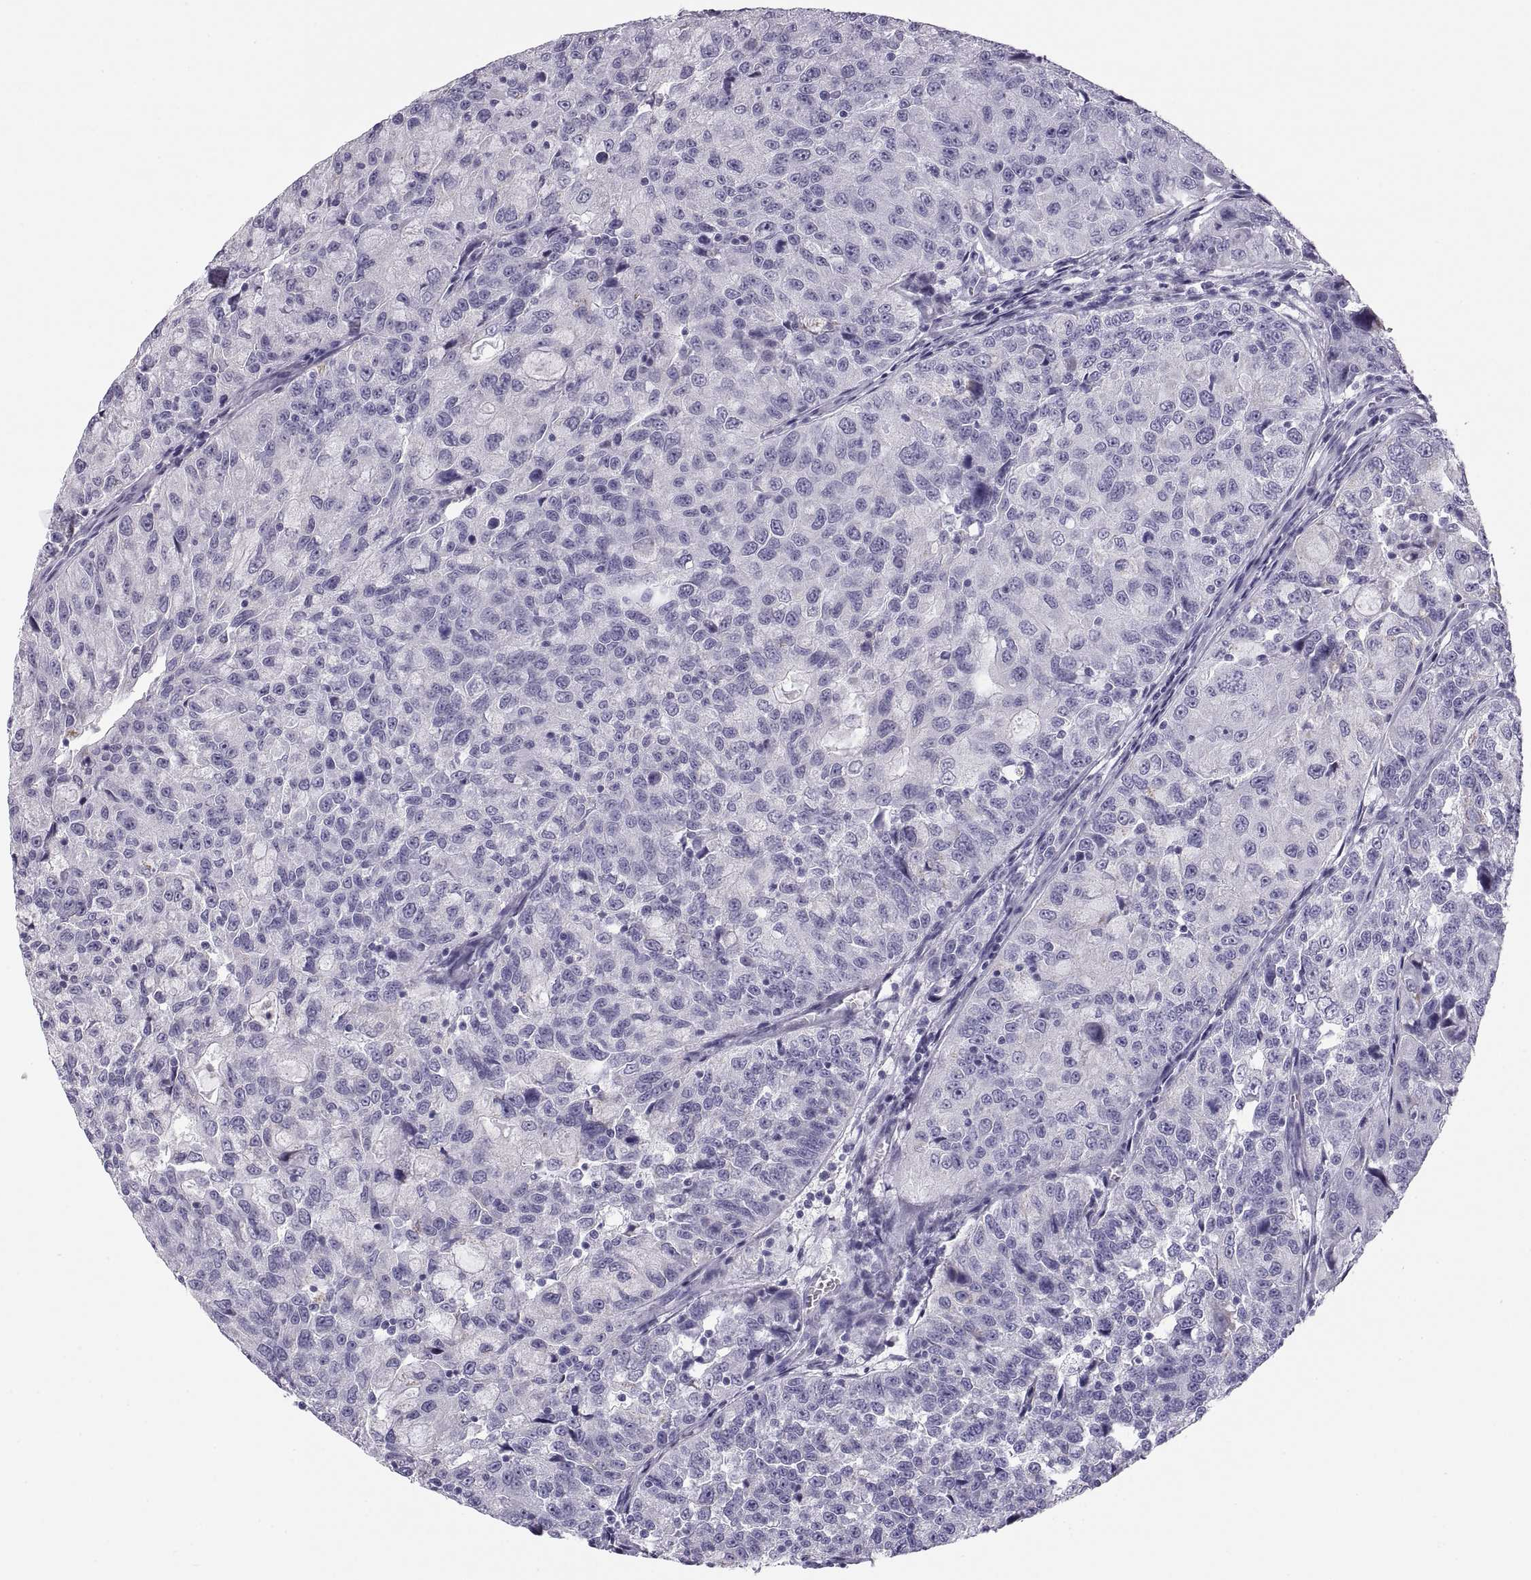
{"staining": {"intensity": "negative", "quantity": "none", "location": "none"}, "tissue": "urothelial cancer", "cell_type": "Tumor cells", "image_type": "cancer", "snomed": [{"axis": "morphology", "description": "Urothelial carcinoma, NOS"}, {"axis": "morphology", "description": "Urothelial carcinoma, High grade"}, {"axis": "topography", "description": "Urinary bladder"}], "caption": "DAB (3,3'-diaminobenzidine) immunohistochemical staining of human urothelial cancer exhibits no significant expression in tumor cells.", "gene": "PAX2", "patient": {"sex": "female", "age": 73}}